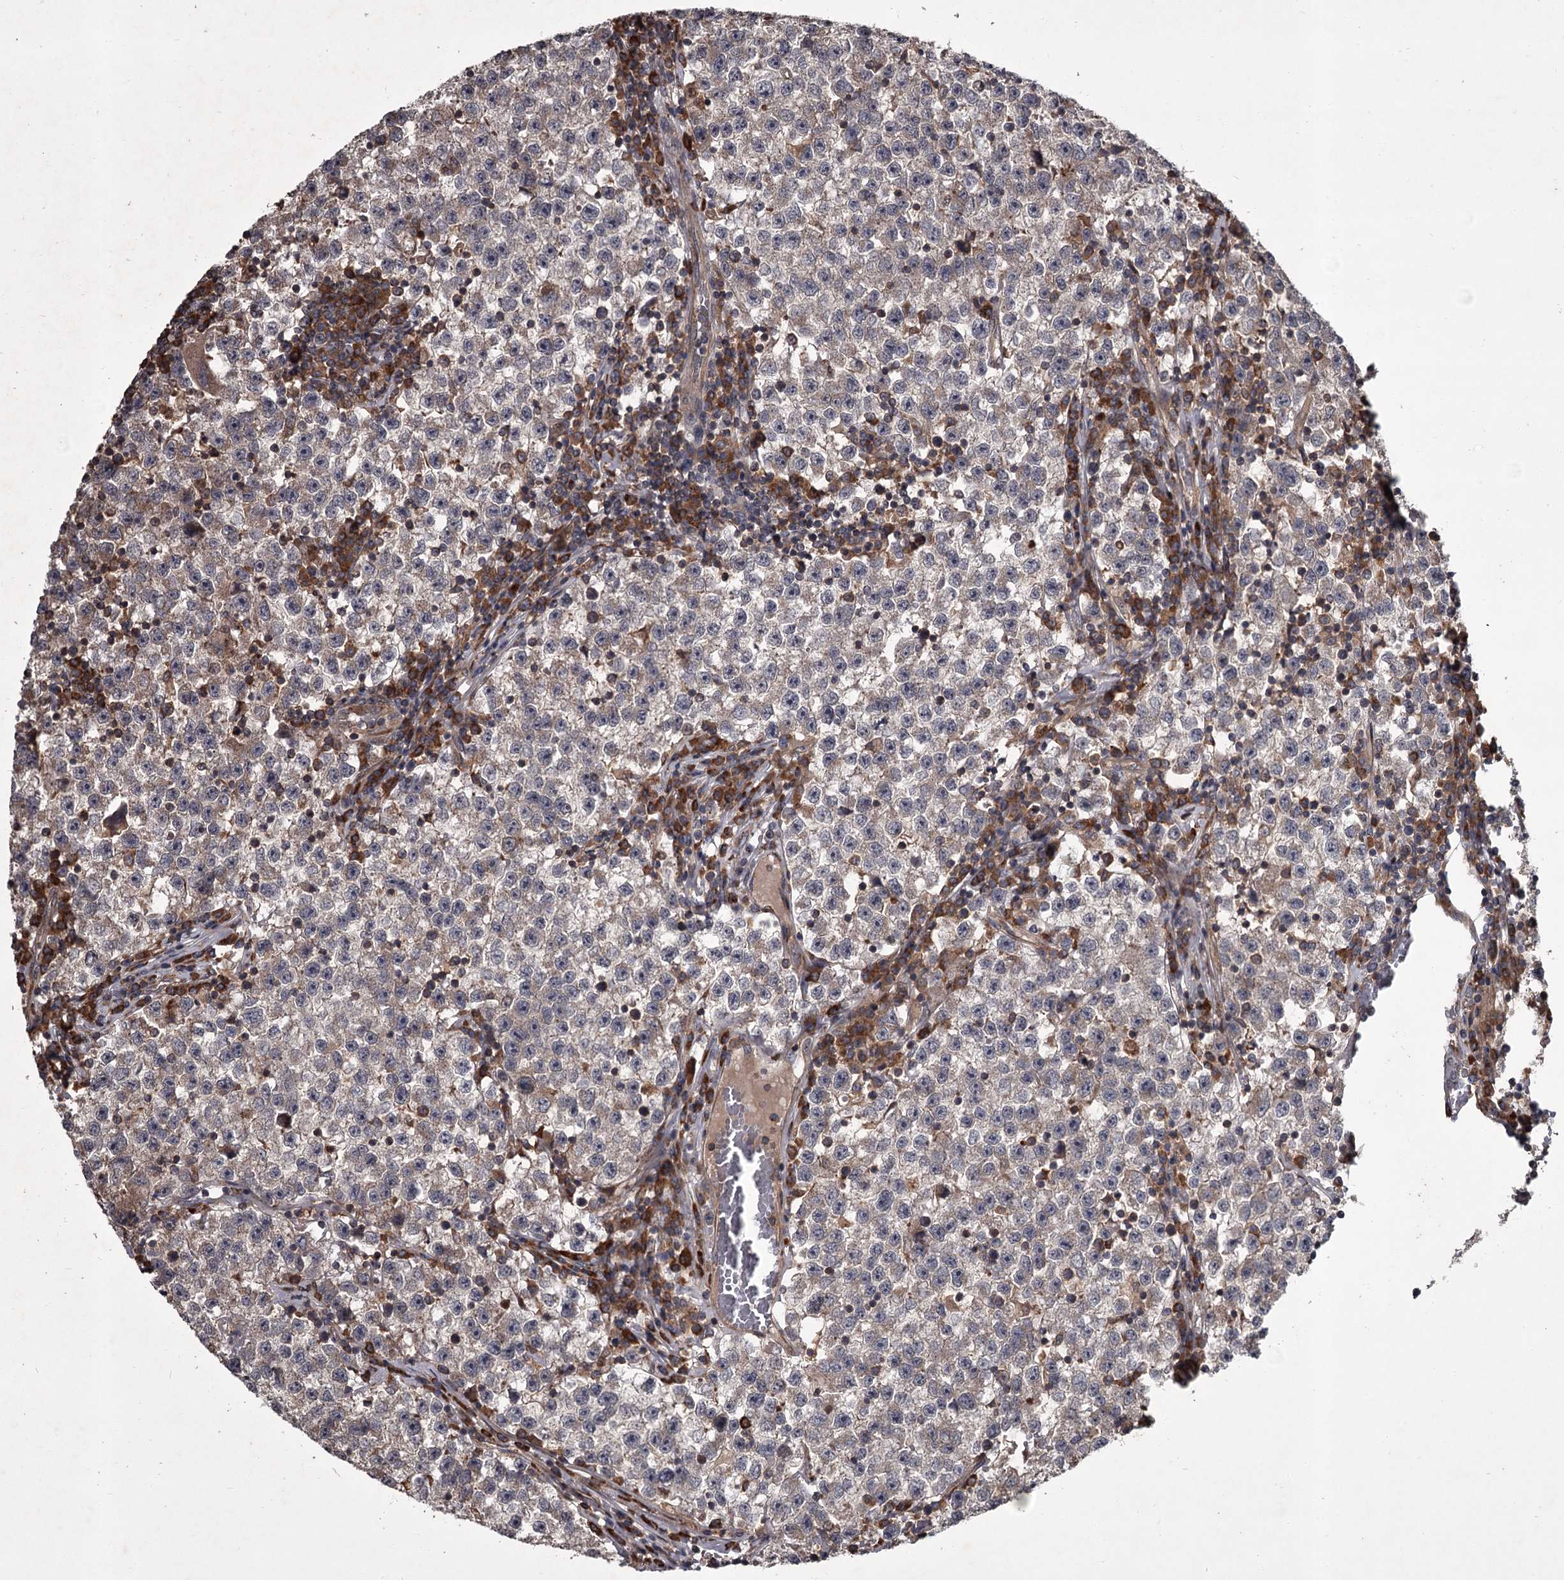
{"staining": {"intensity": "negative", "quantity": "none", "location": "none"}, "tissue": "testis cancer", "cell_type": "Tumor cells", "image_type": "cancer", "snomed": [{"axis": "morphology", "description": "Seminoma, NOS"}, {"axis": "topography", "description": "Testis"}], "caption": "Tumor cells show no significant protein positivity in testis cancer.", "gene": "UNC93B1", "patient": {"sex": "male", "age": 22}}